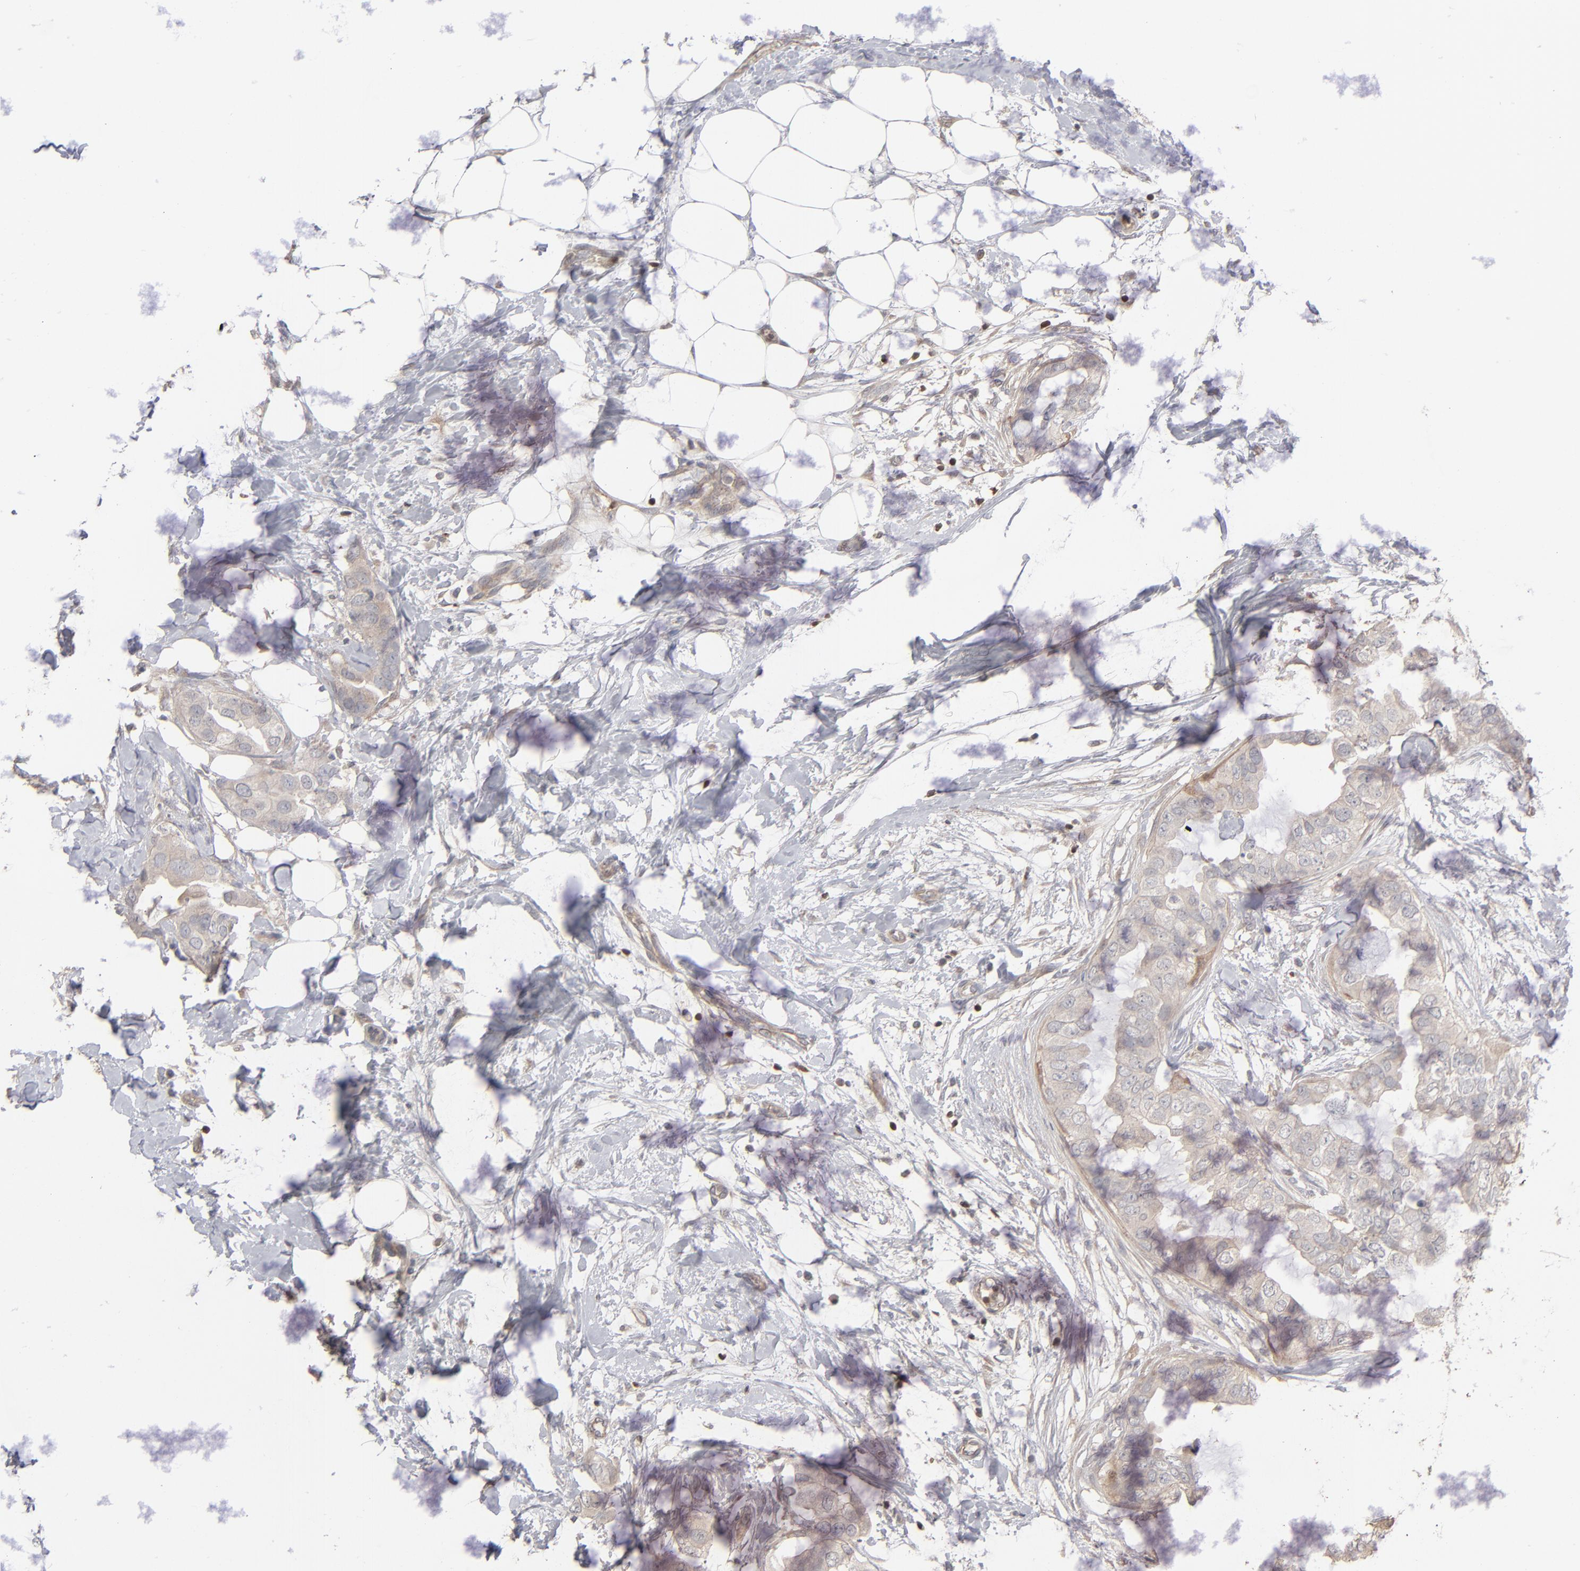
{"staining": {"intensity": "weak", "quantity": ">75%", "location": "cytoplasmic/membranous"}, "tissue": "breast cancer", "cell_type": "Tumor cells", "image_type": "cancer", "snomed": [{"axis": "morphology", "description": "Duct carcinoma"}, {"axis": "topography", "description": "Breast"}], "caption": "Breast cancer (intraductal carcinoma) stained with DAB (3,3'-diaminobenzidine) IHC displays low levels of weak cytoplasmic/membranous expression in approximately >75% of tumor cells.", "gene": "STAT4", "patient": {"sex": "female", "age": 40}}